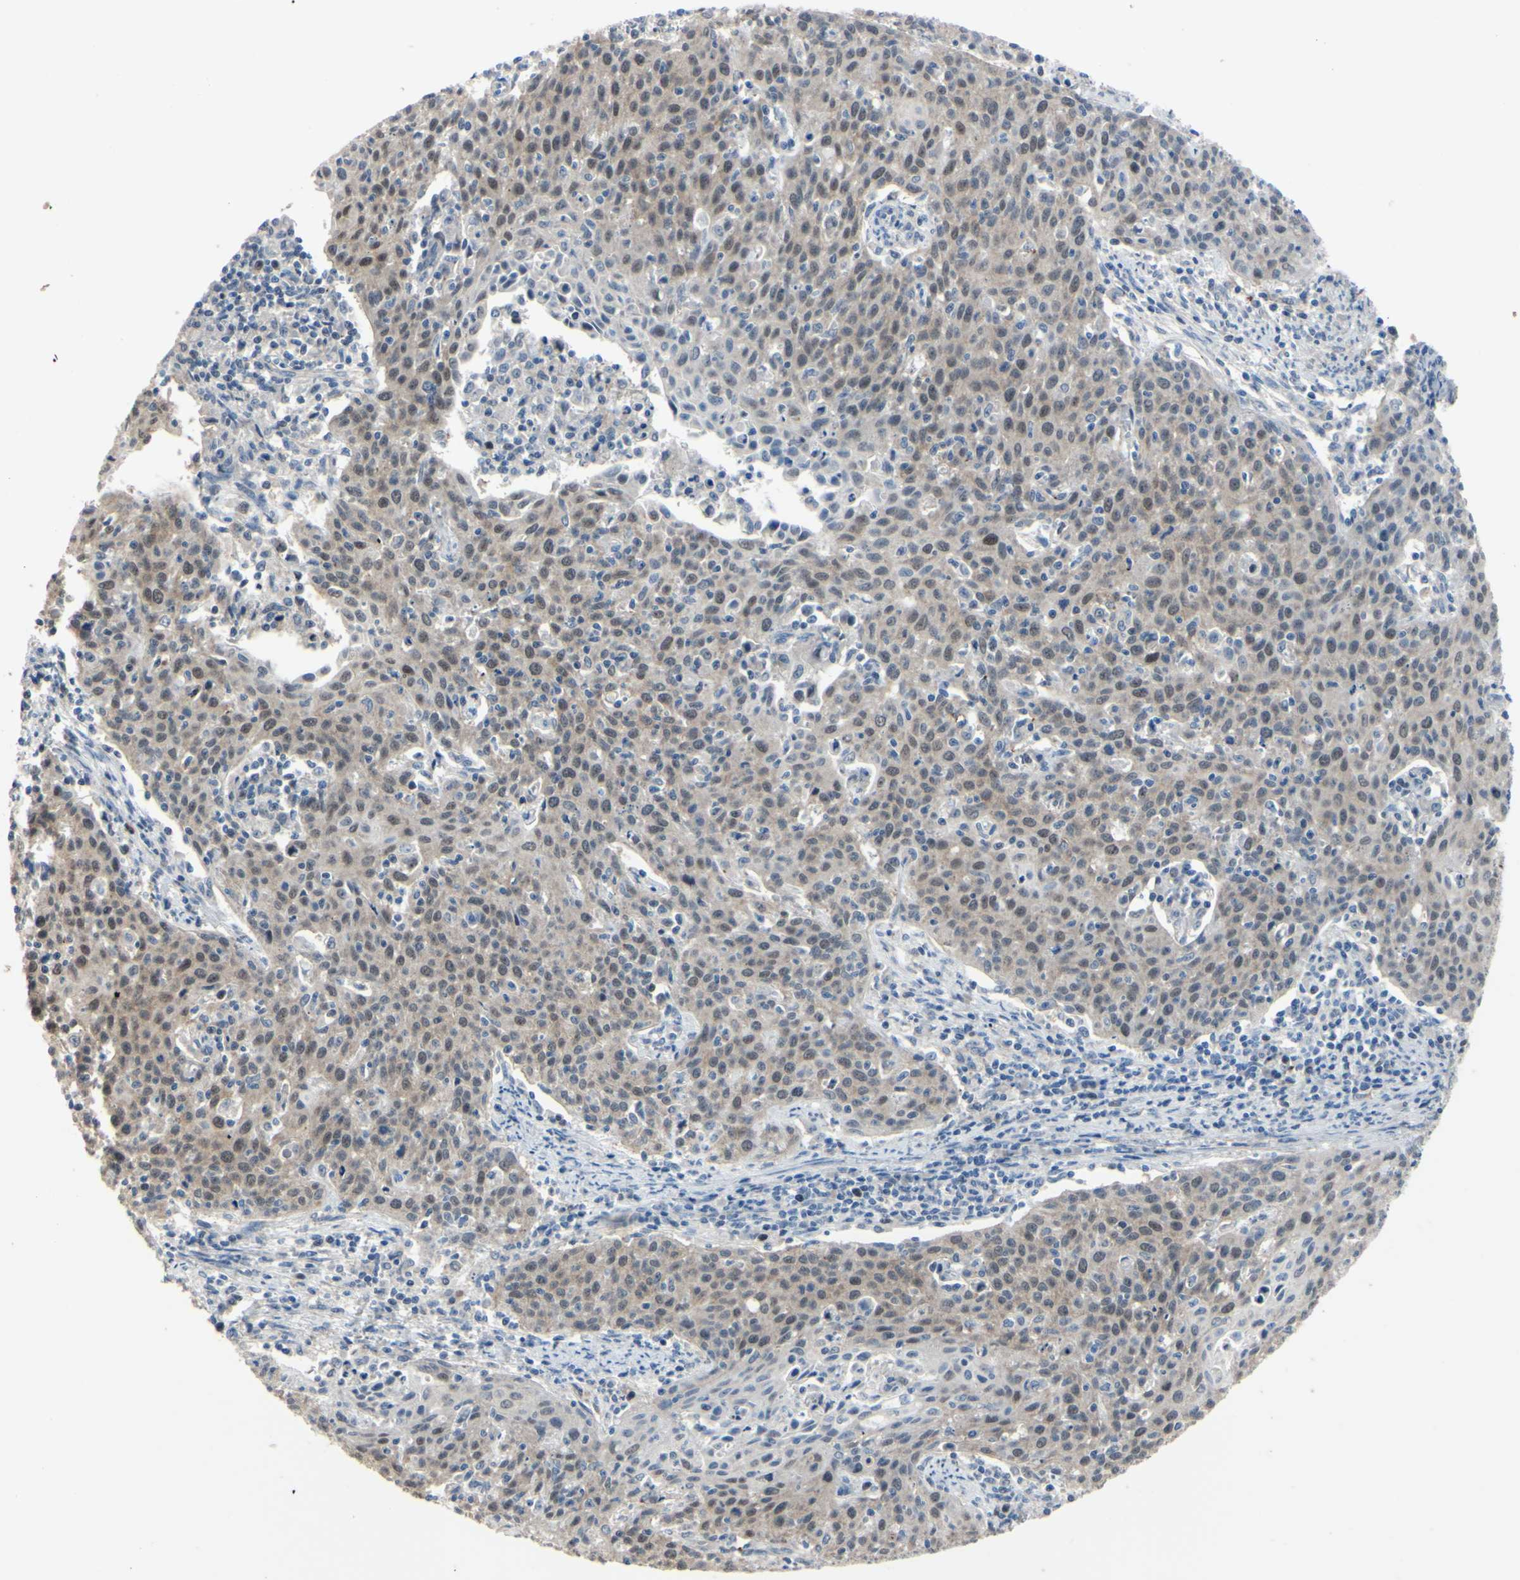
{"staining": {"intensity": "weak", "quantity": "25%-75%", "location": "nuclear"}, "tissue": "cervical cancer", "cell_type": "Tumor cells", "image_type": "cancer", "snomed": [{"axis": "morphology", "description": "Squamous cell carcinoma, NOS"}, {"axis": "topography", "description": "Cervix"}], "caption": "Cervical cancer (squamous cell carcinoma) stained with DAB immunohistochemistry (IHC) demonstrates low levels of weak nuclear positivity in about 25%-75% of tumor cells.", "gene": "LHX9", "patient": {"sex": "female", "age": 38}}